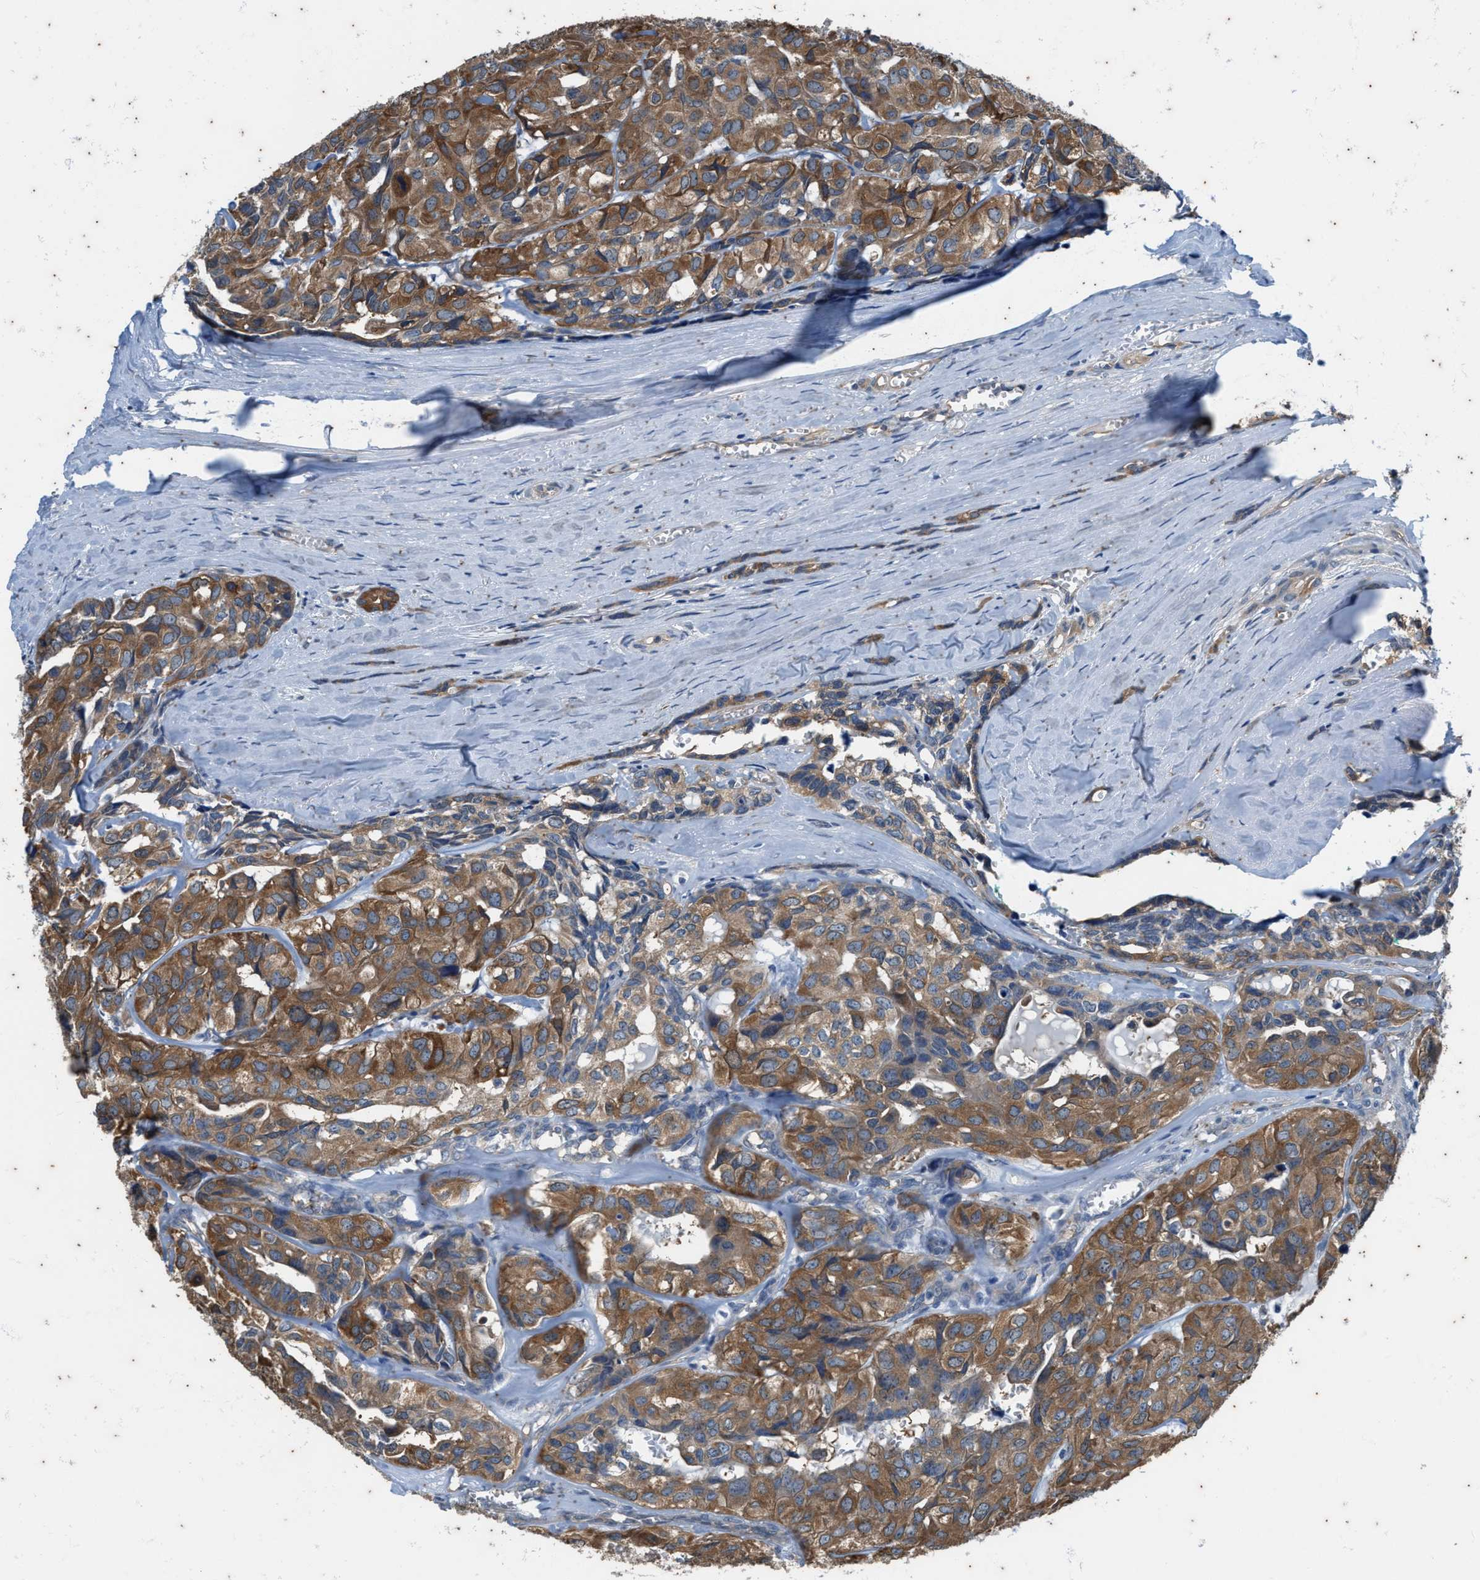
{"staining": {"intensity": "moderate", "quantity": ">75%", "location": "cytoplasmic/membranous"}, "tissue": "head and neck cancer", "cell_type": "Tumor cells", "image_type": "cancer", "snomed": [{"axis": "morphology", "description": "Adenocarcinoma, NOS"}, {"axis": "topography", "description": "Salivary gland, NOS"}, {"axis": "topography", "description": "Head-Neck"}], "caption": "Protein expression analysis of head and neck cancer (adenocarcinoma) displays moderate cytoplasmic/membranous staining in about >75% of tumor cells.", "gene": "COX19", "patient": {"sex": "female", "age": 76}}